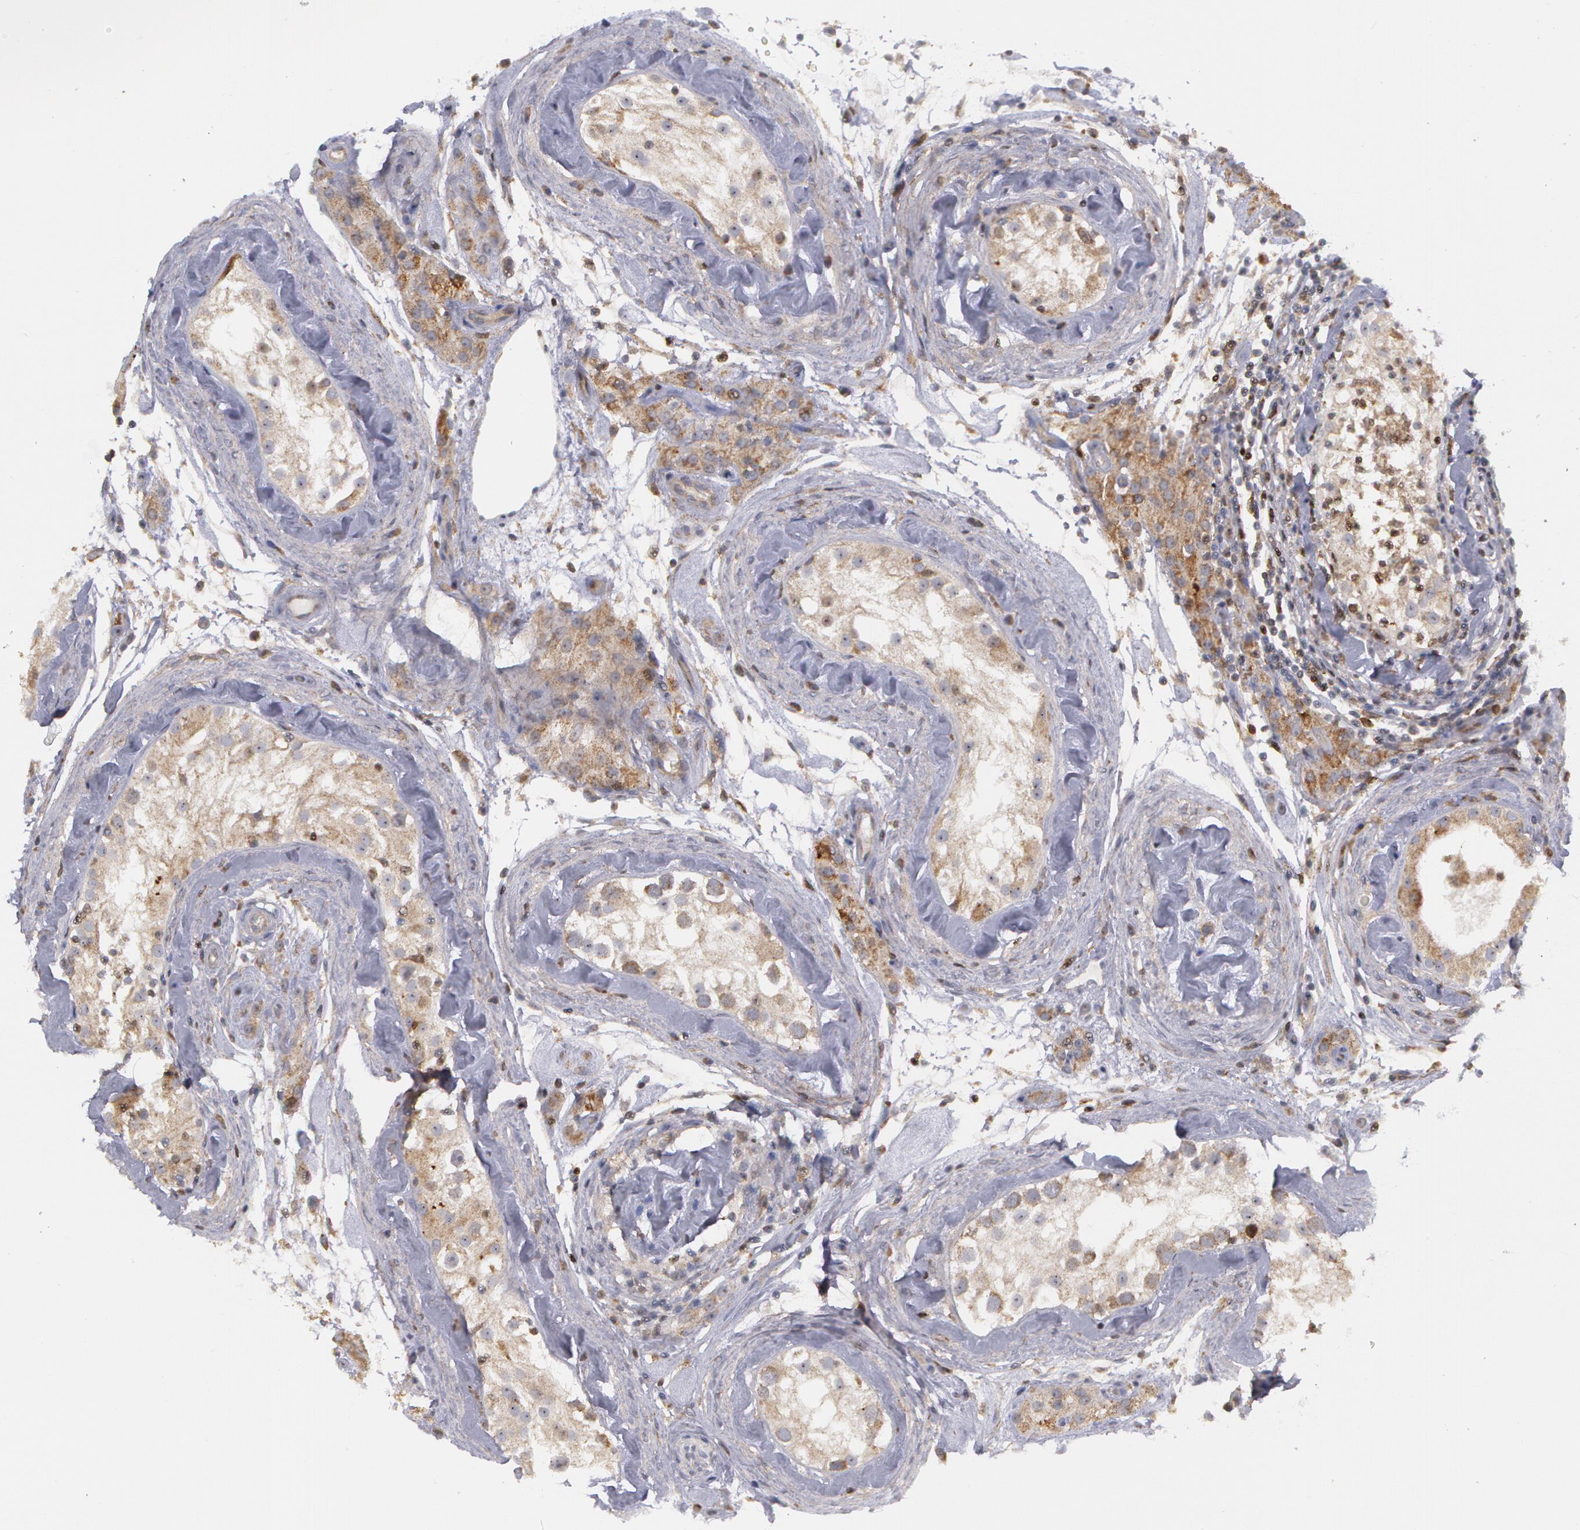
{"staining": {"intensity": "weak", "quantity": "25%-75%", "location": "cytoplasmic/membranous"}, "tissue": "testis", "cell_type": "Cells in seminiferous ducts", "image_type": "normal", "snomed": [{"axis": "morphology", "description": "Normal tissue, NOS"}, {"axis": "topography", "description": "Testis"}], "caption": "Unremarkable testis demonstrates weak cytoplasmic/membranous expression in approximately 25%-75% of cells in seminiferous ducts The staining was performed using DAB (3,3'-diaminobenzidine) to visualize the protein expression in brown, while the nuclei were stained in blue with hematoxylin (Magnification: 20x)..", "gene": "ERBB2", "patient": {"sex": "male", "age": 46}}